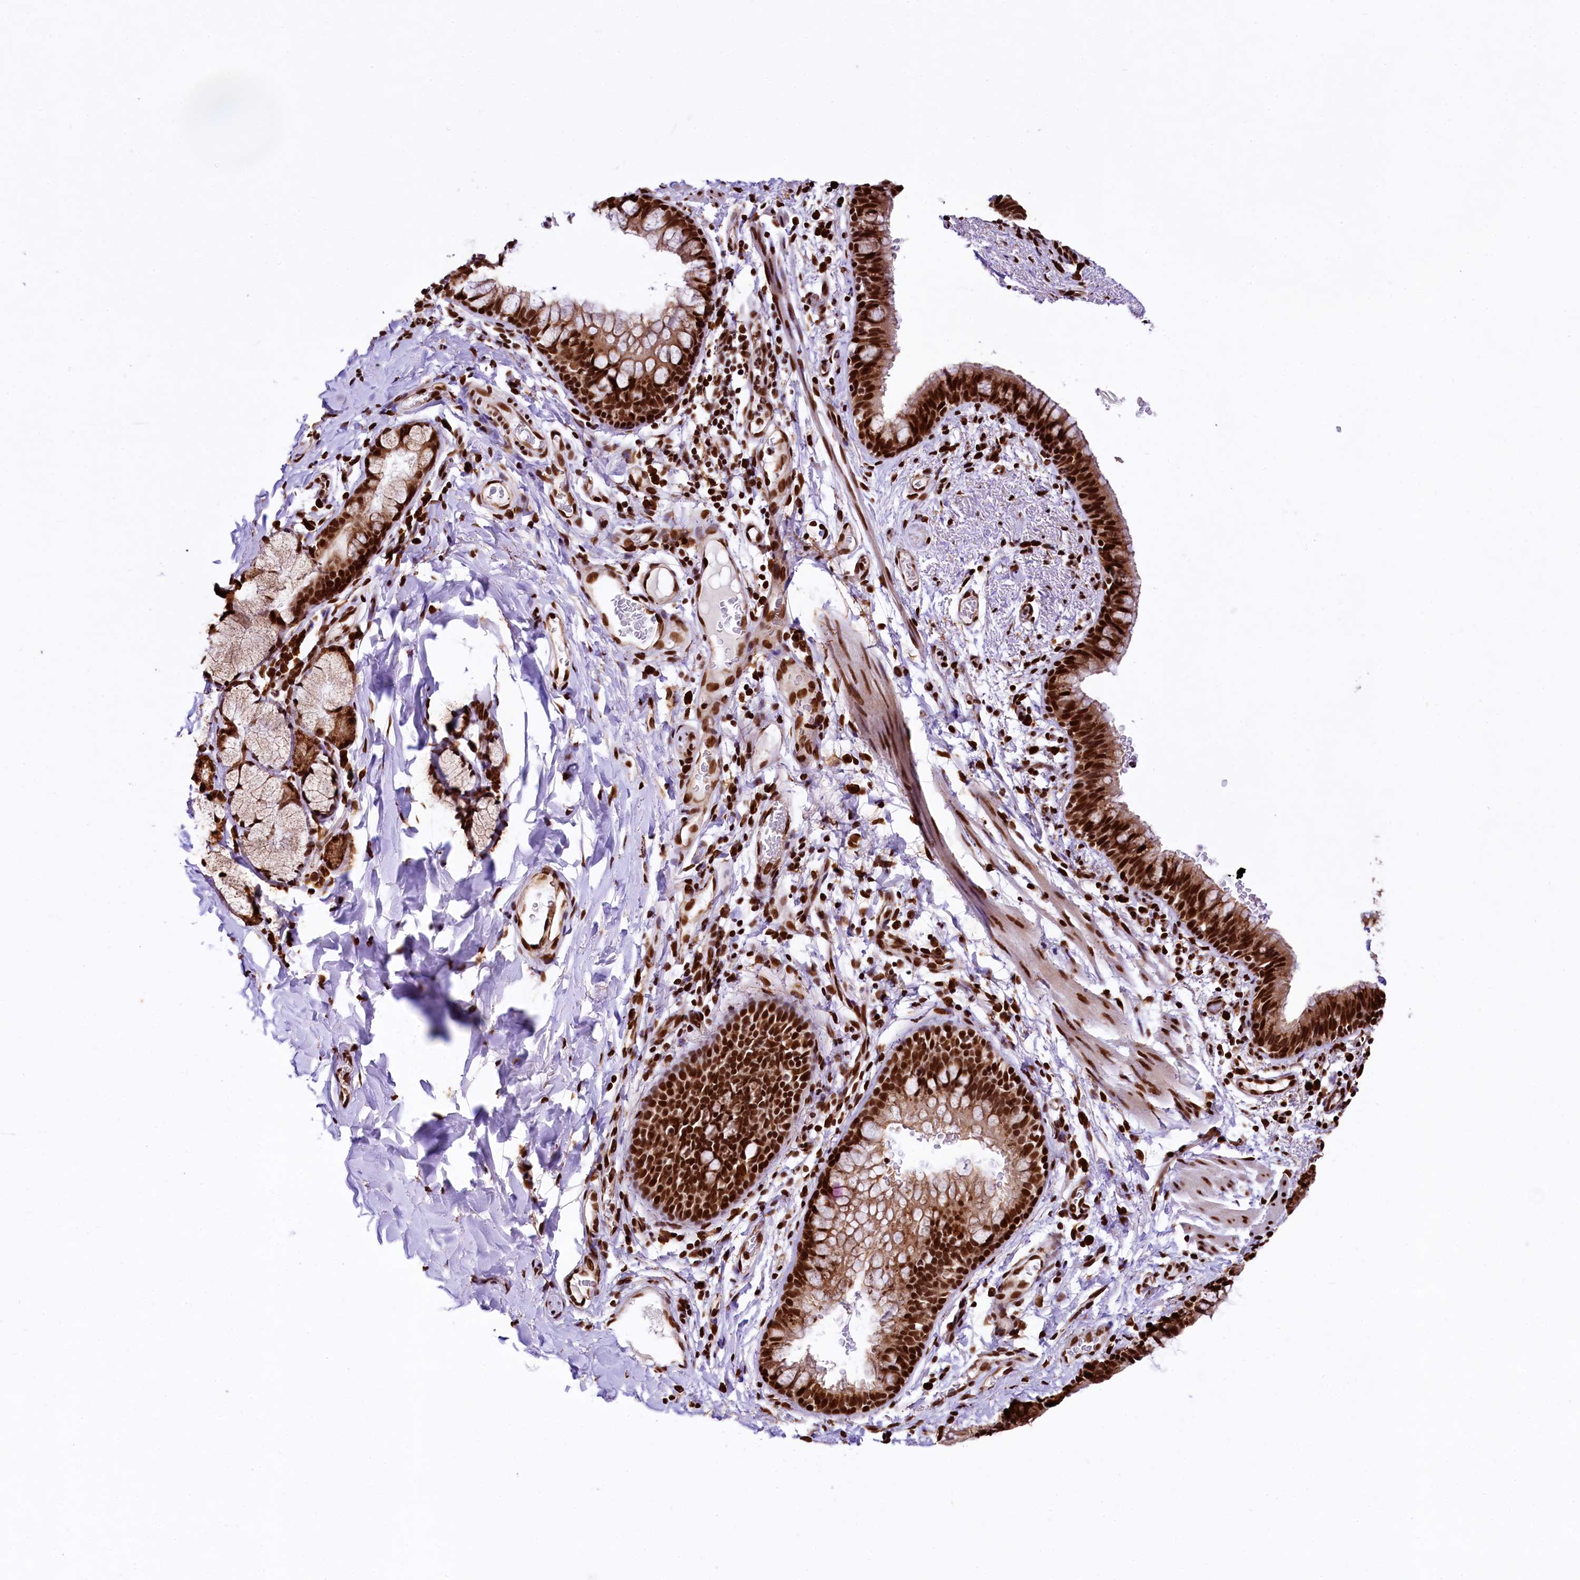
{"staining": {"intensity": "strong", "quantity": ">75%", "location": "cytoplasmic/membranous,nuclear"}, "tissue": "bronchus", "cell_type": "Respiratory epithelial cells", "image_type": "normal", "snomed": [{"axis": "morphology", "description": "Normal tissue, NOS"}, {"axis": "topography", "description": "Cartilage tissue"}, {"axis": "topography", "description": "Bronchus"}], "caption": "Approximately >75% of respiratory epithelial cells in normal human bronchus demonstrate strong cytoplasmic/membranous,nuclear protein staining as visualized by brown immunohistochemical staining.", "gene": "PDS5B", "patient": {"sex": "female", "age": 36}}